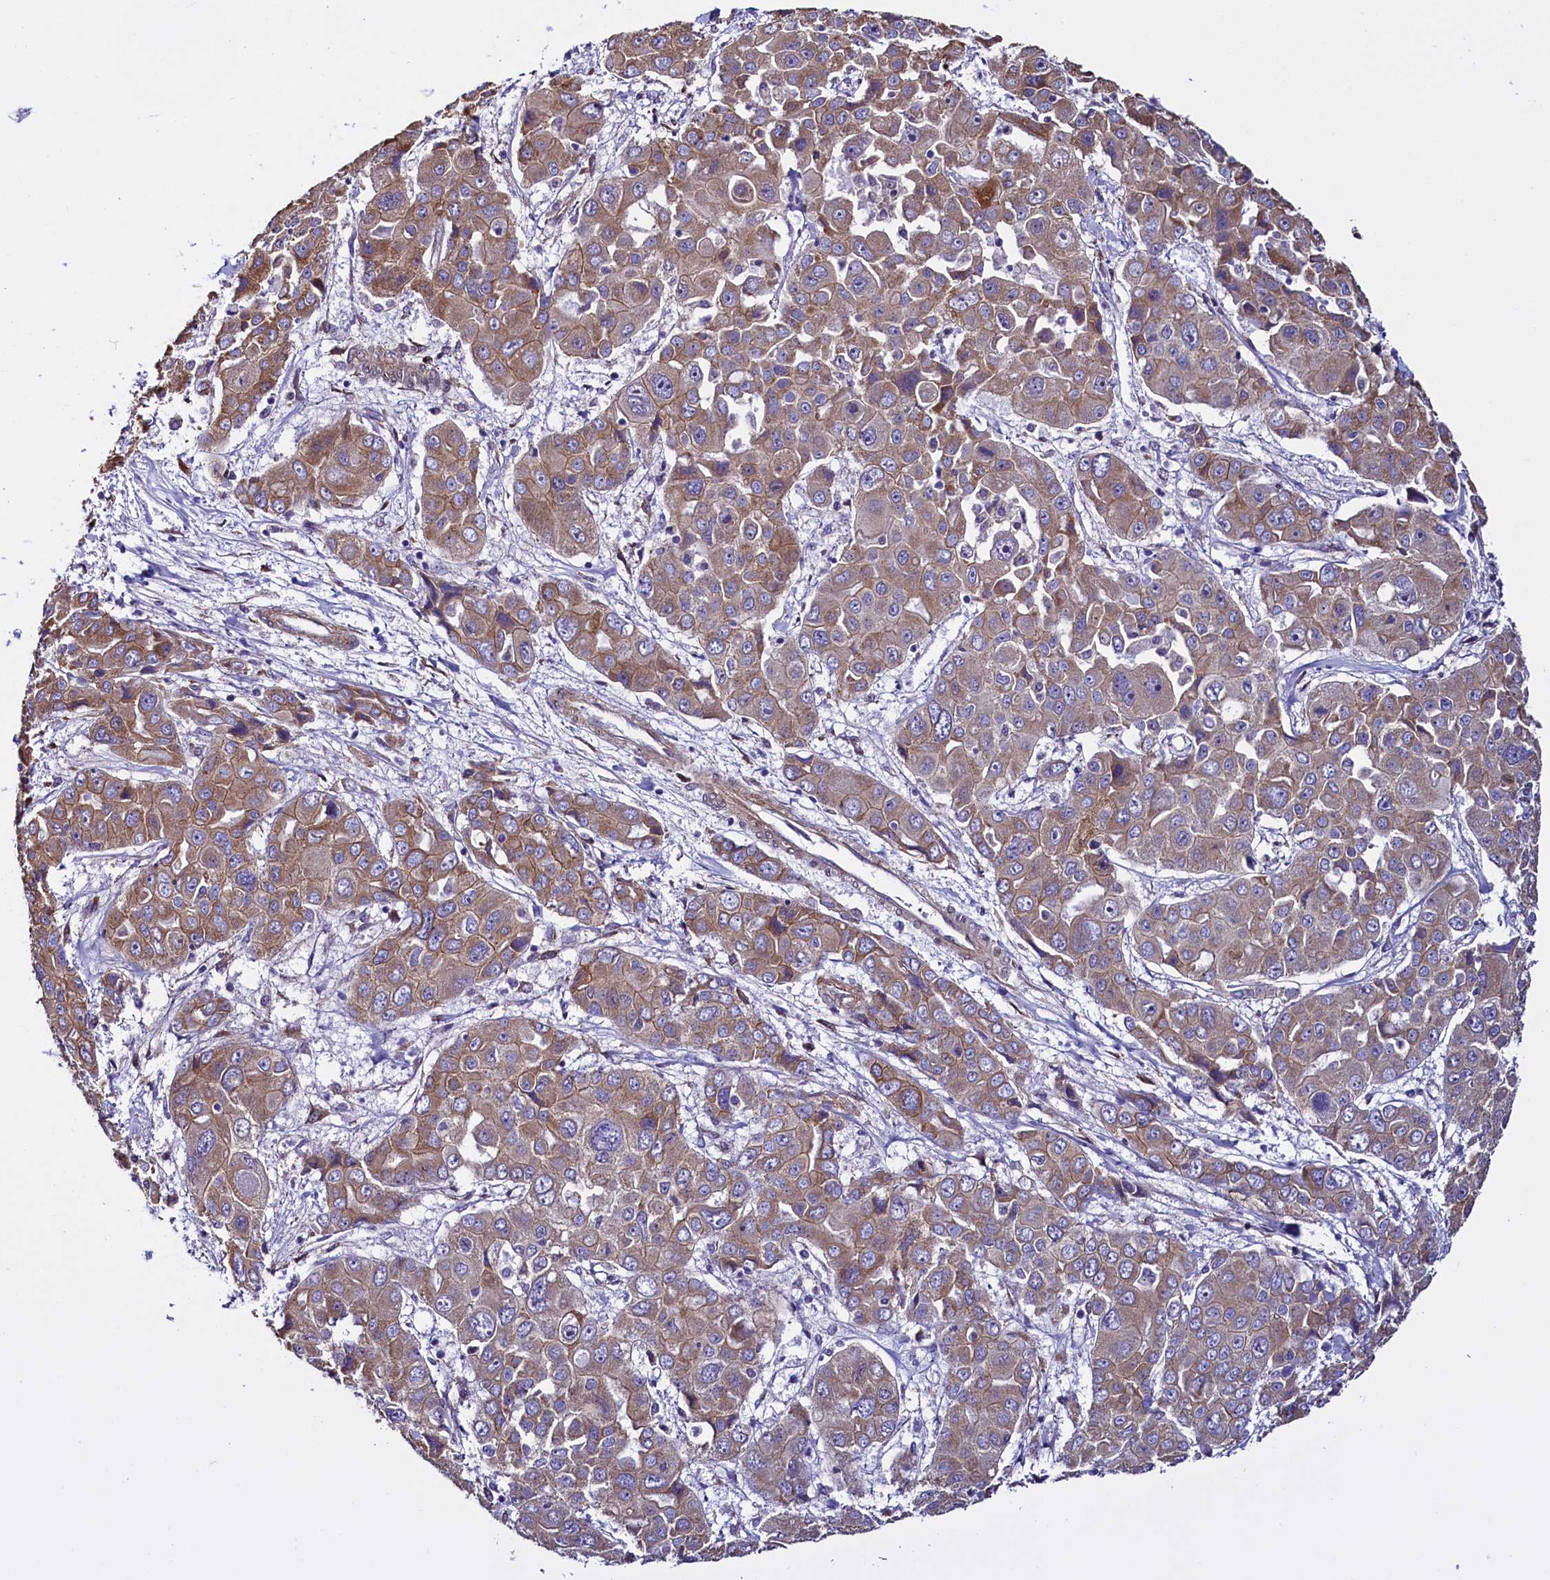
{"staining": {"intensity": "weak", "quantity": ">75%", "location": "cytoplasmic/membranous"}, "tissue": "liver cancer", "cell_type": "Tumor cells", "image_type": "cancer", "snomed": [{"axis": "morphology", "description": "Cholangiocarcinoma"}, {"axis": "topography", "description": "Liver"}], "caption": "Liver cholangiocarcinoma was stained to show a protein in brown. There is low levels of weak cytoplasmic/membranous staining in about >75% of tumor cells. Immunohistochemistry stains the protein in brown and the nuclei are stained blue.", "gene": "UACA", "patient": {"sex": "male", "age": 67}}